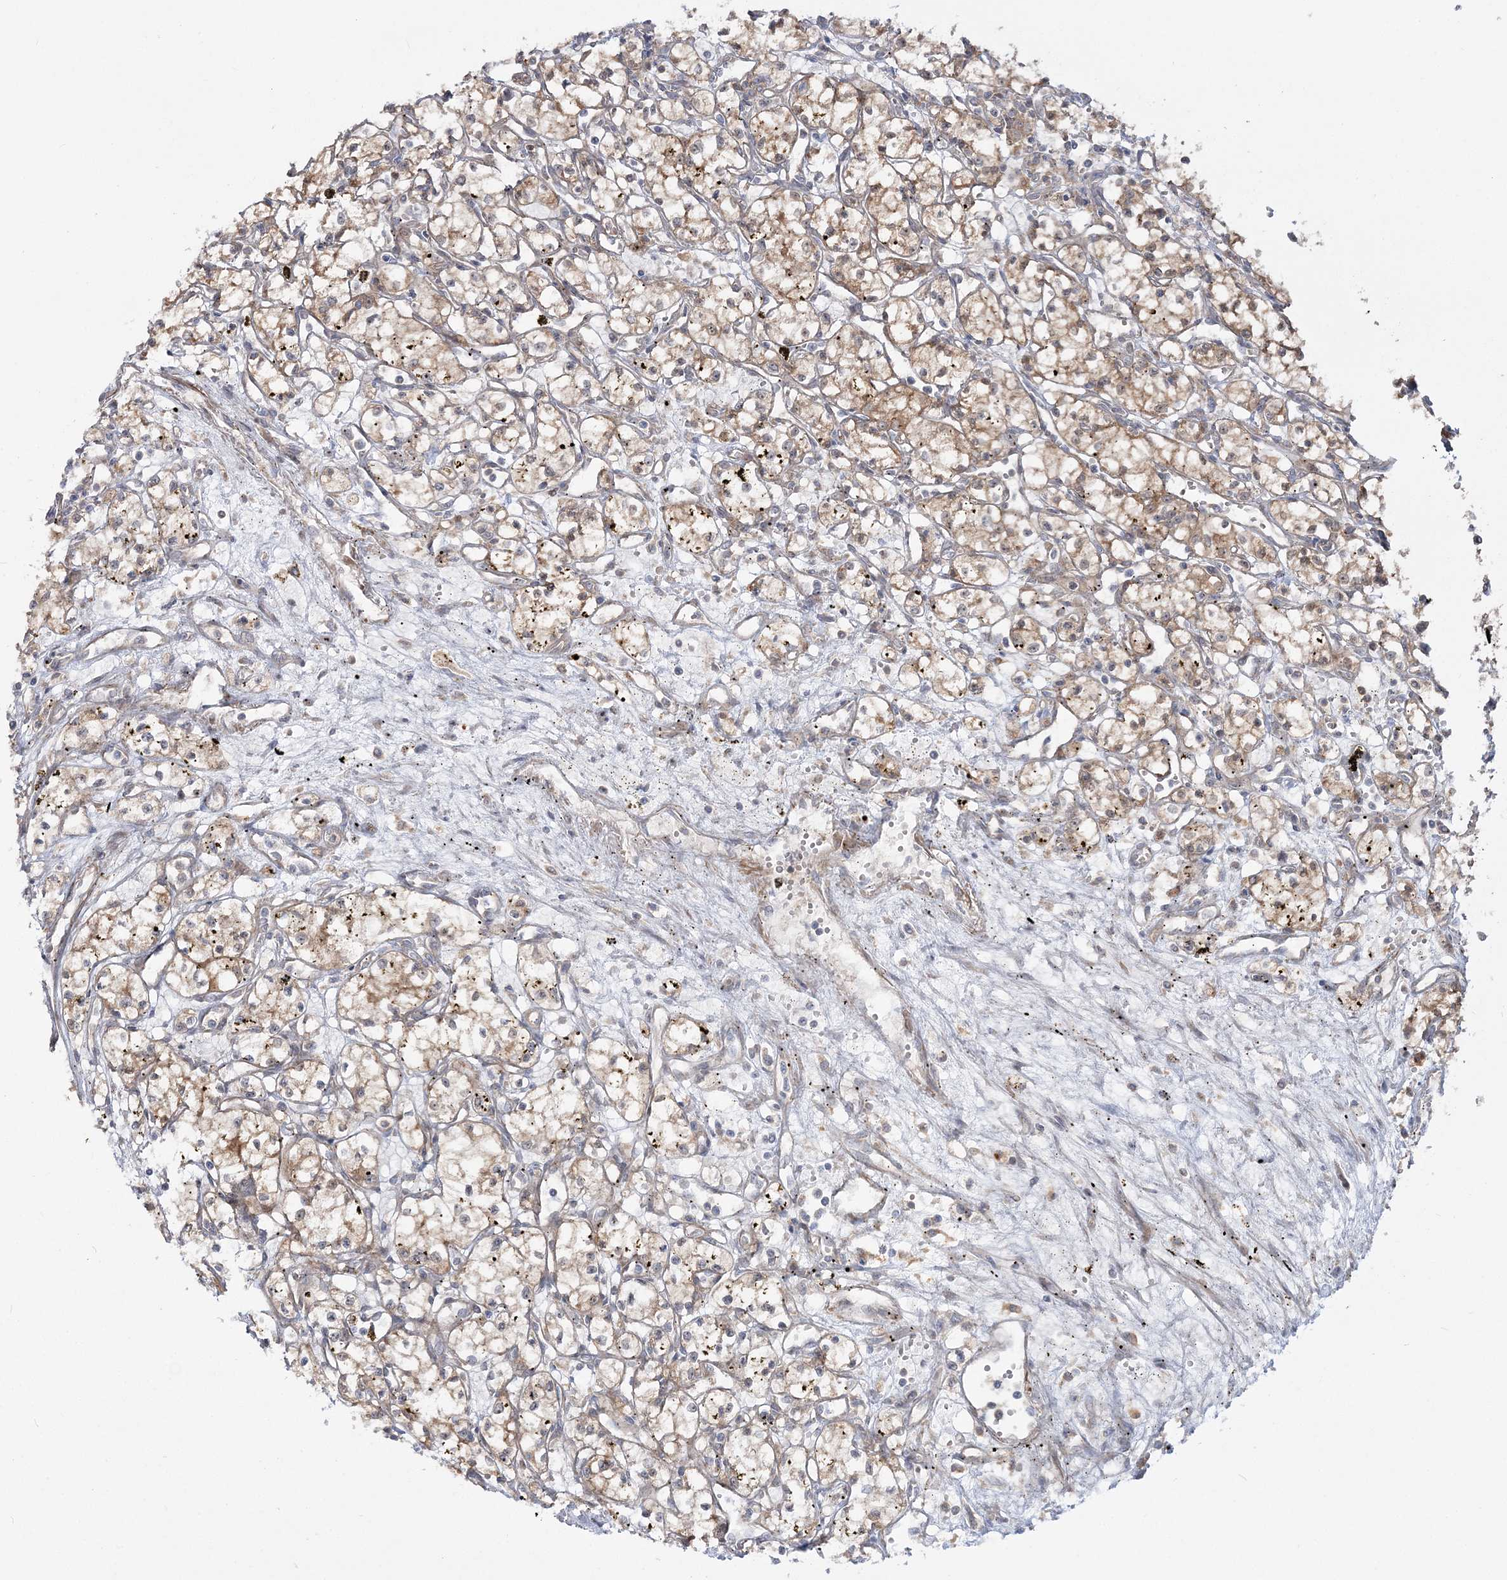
{"staining": {"intensity": "moderate", "quantity": ">75%", "location": "cytoplasmic/membranous"}, "tissue": "renal cancer", "cell_type": "Tumor cells", "image_type": "cancer", "snomed": [{"axis": "morphology", "description": "Adenocarcinoma, NOS"}, {"axis": "topography", "description": "Kidney"}], "caption": "Protein expression analysis of adenocarcinoma (renal) shows moderate cytoplasmic/membranous staining in approximately >75% of tumor cells.", "gene": "MOCS2", "patient": {"sex": "male", "age": 59}}